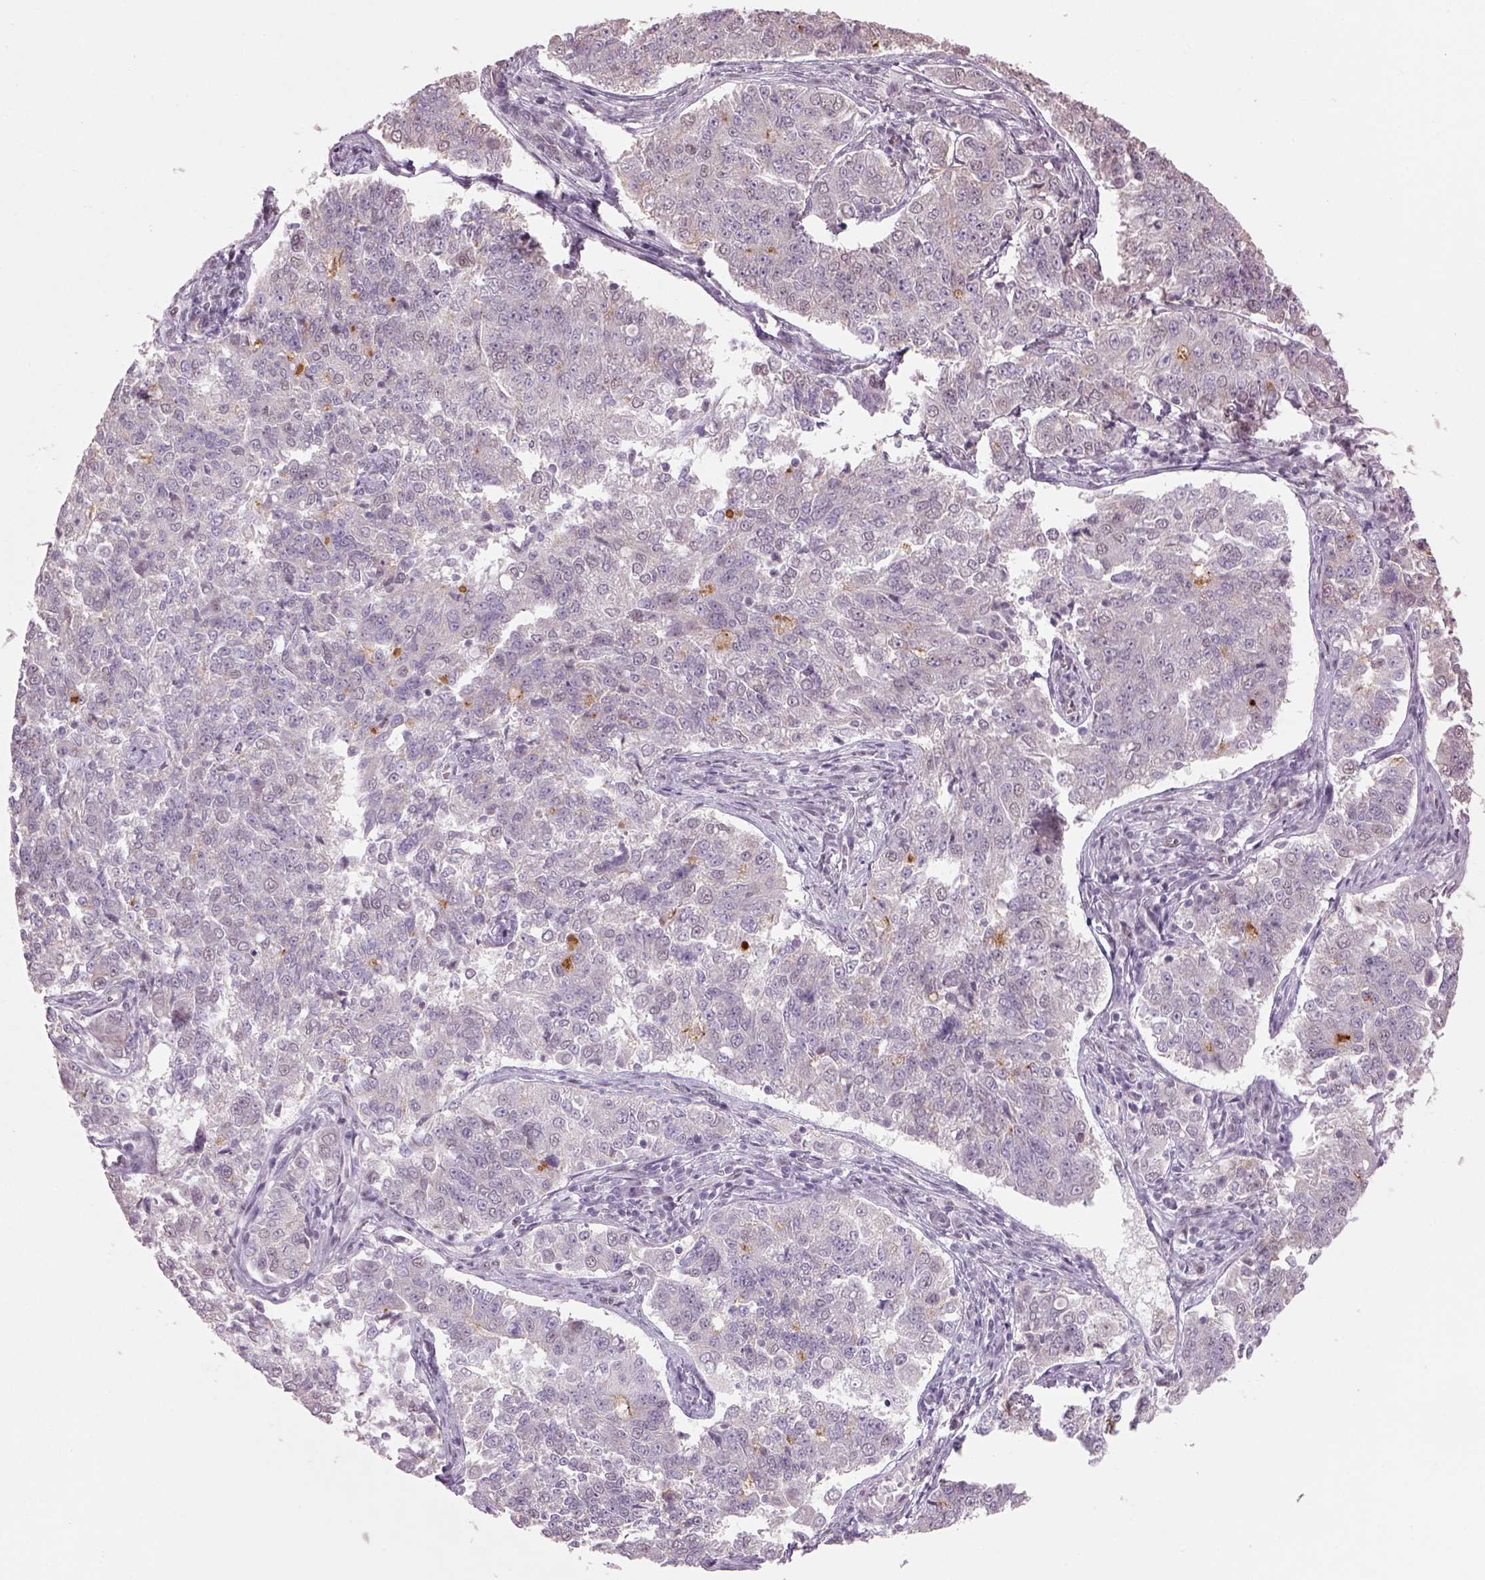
{"staining": {"intensity": "negative", "quantity": "none", "location": "none"}, "tissue": "endometrial cancer", "cell_type": "Tumor cells", "image_type": "cancer", "snomed": [{"axis": "morphology", "description": "Adenocarcinoma, NOS"}, {"axis": "topography", "description": "Endometrium"}], "caption": "DAB (3,3'-diaminobenzidine) immunohistochemical staining of human endometrial adenocarcinoma exhibits no significant staining in tumor cells. Brightfield microscopy of IHC stained with DAB (brown) and hematoxylin (blue), captured at high magnification.", "gene": "NAT8", "patient": {"sex": "female", "age": 43}}